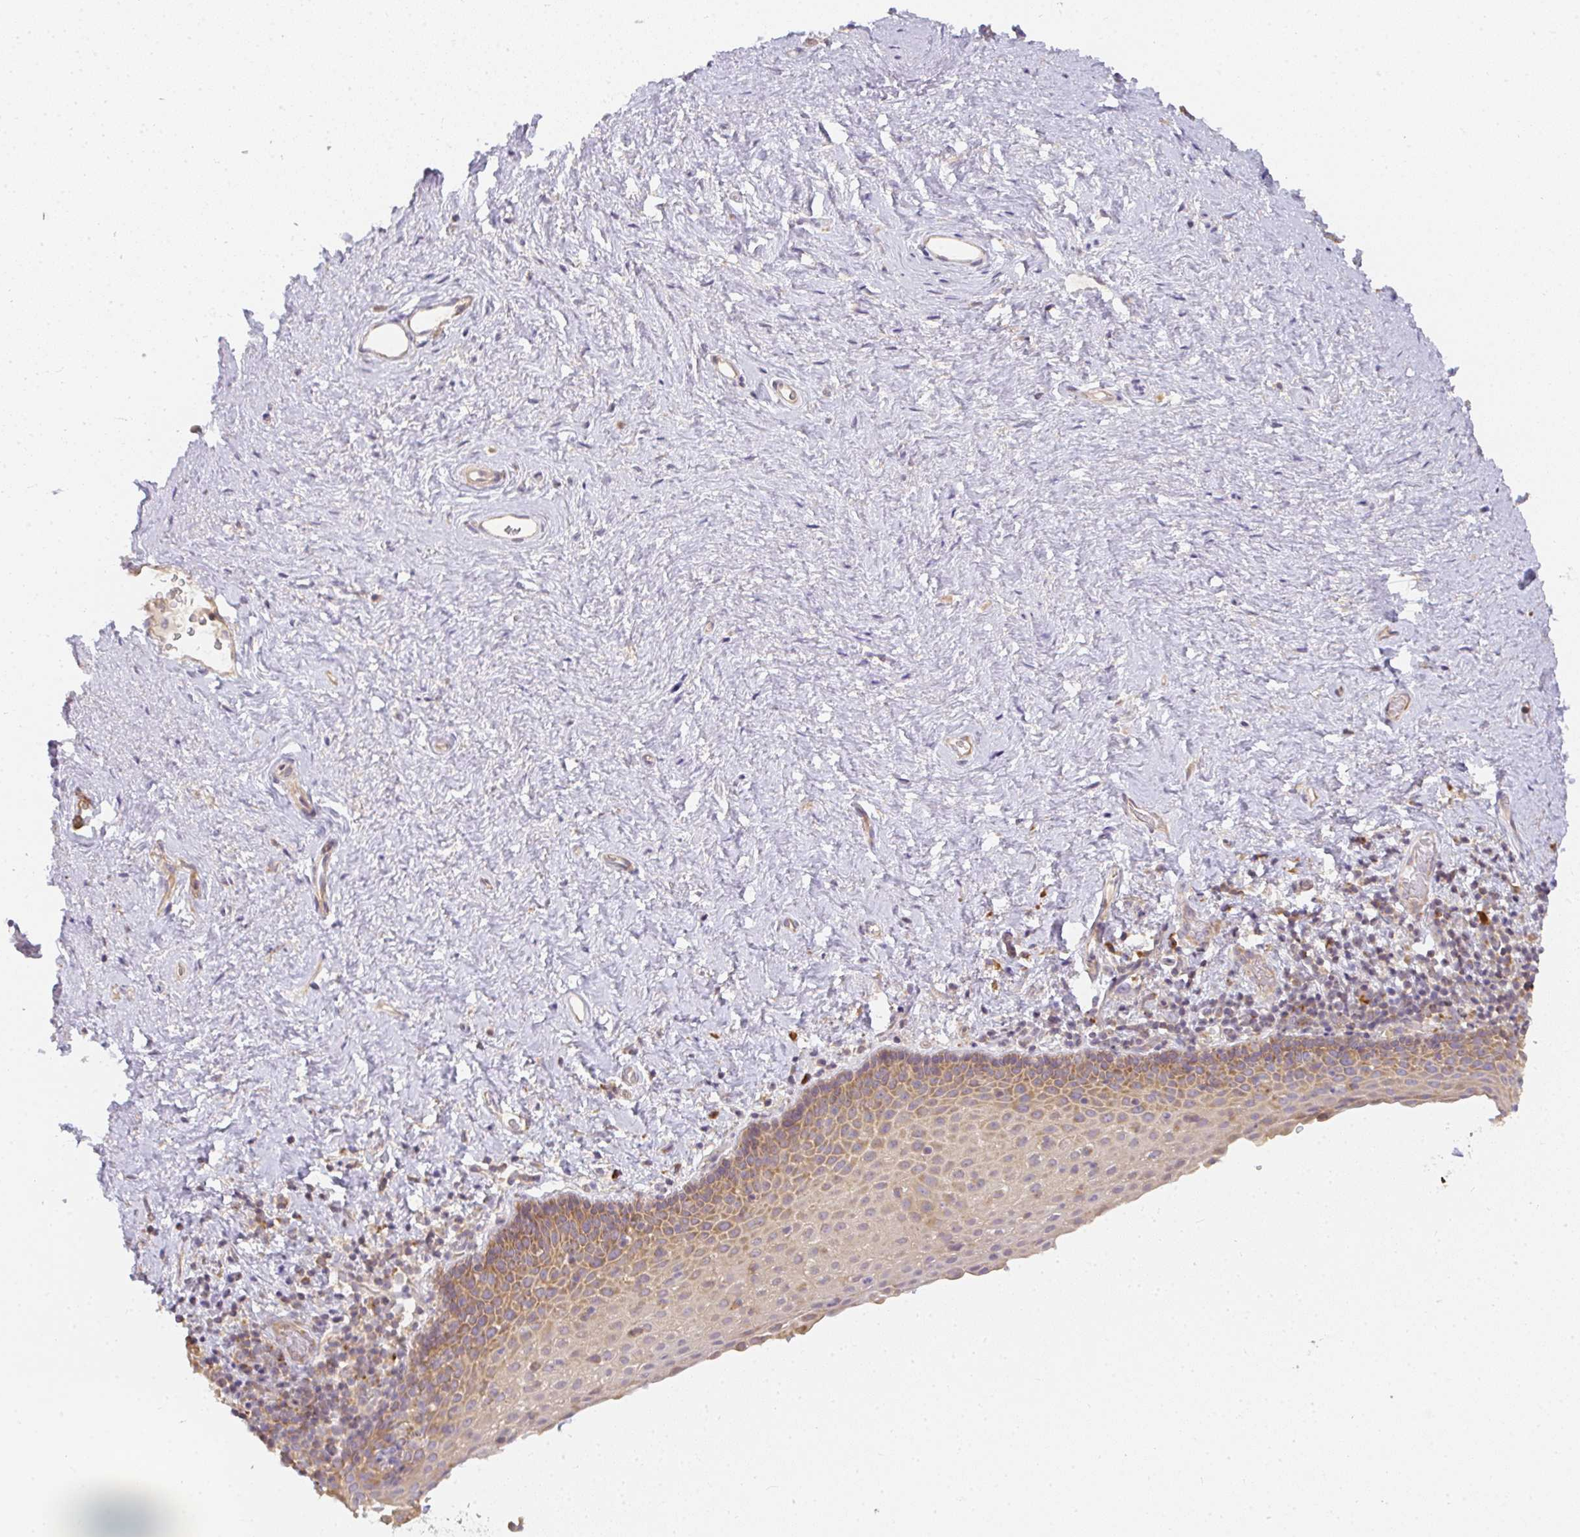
{"staining": {"intensity": "moderate", "quantity": "25%-75%", "location": "cytoplasmic/membranous"}, "tissue": "vagina", "cell_type": "Squamous epithelial cells", "image_type": "normal", "snomed": [{"axis": "morphology", "description": "Normal tissue, NOS"}, {"axis": "topography", "description": "Vagina"}], "caption": "An immunohistochemistry (IHC) photomicrograph of benign tissue is shown. Protein staining in brown shows moderate cytoplasmic/membranous positivity in vagina within squamous epithelial cells. (DAB = brown stain, brightfield microscopy at high magnification).", "gene": "SLC35B3", "patient": {"sex": "female", "age": 61}}